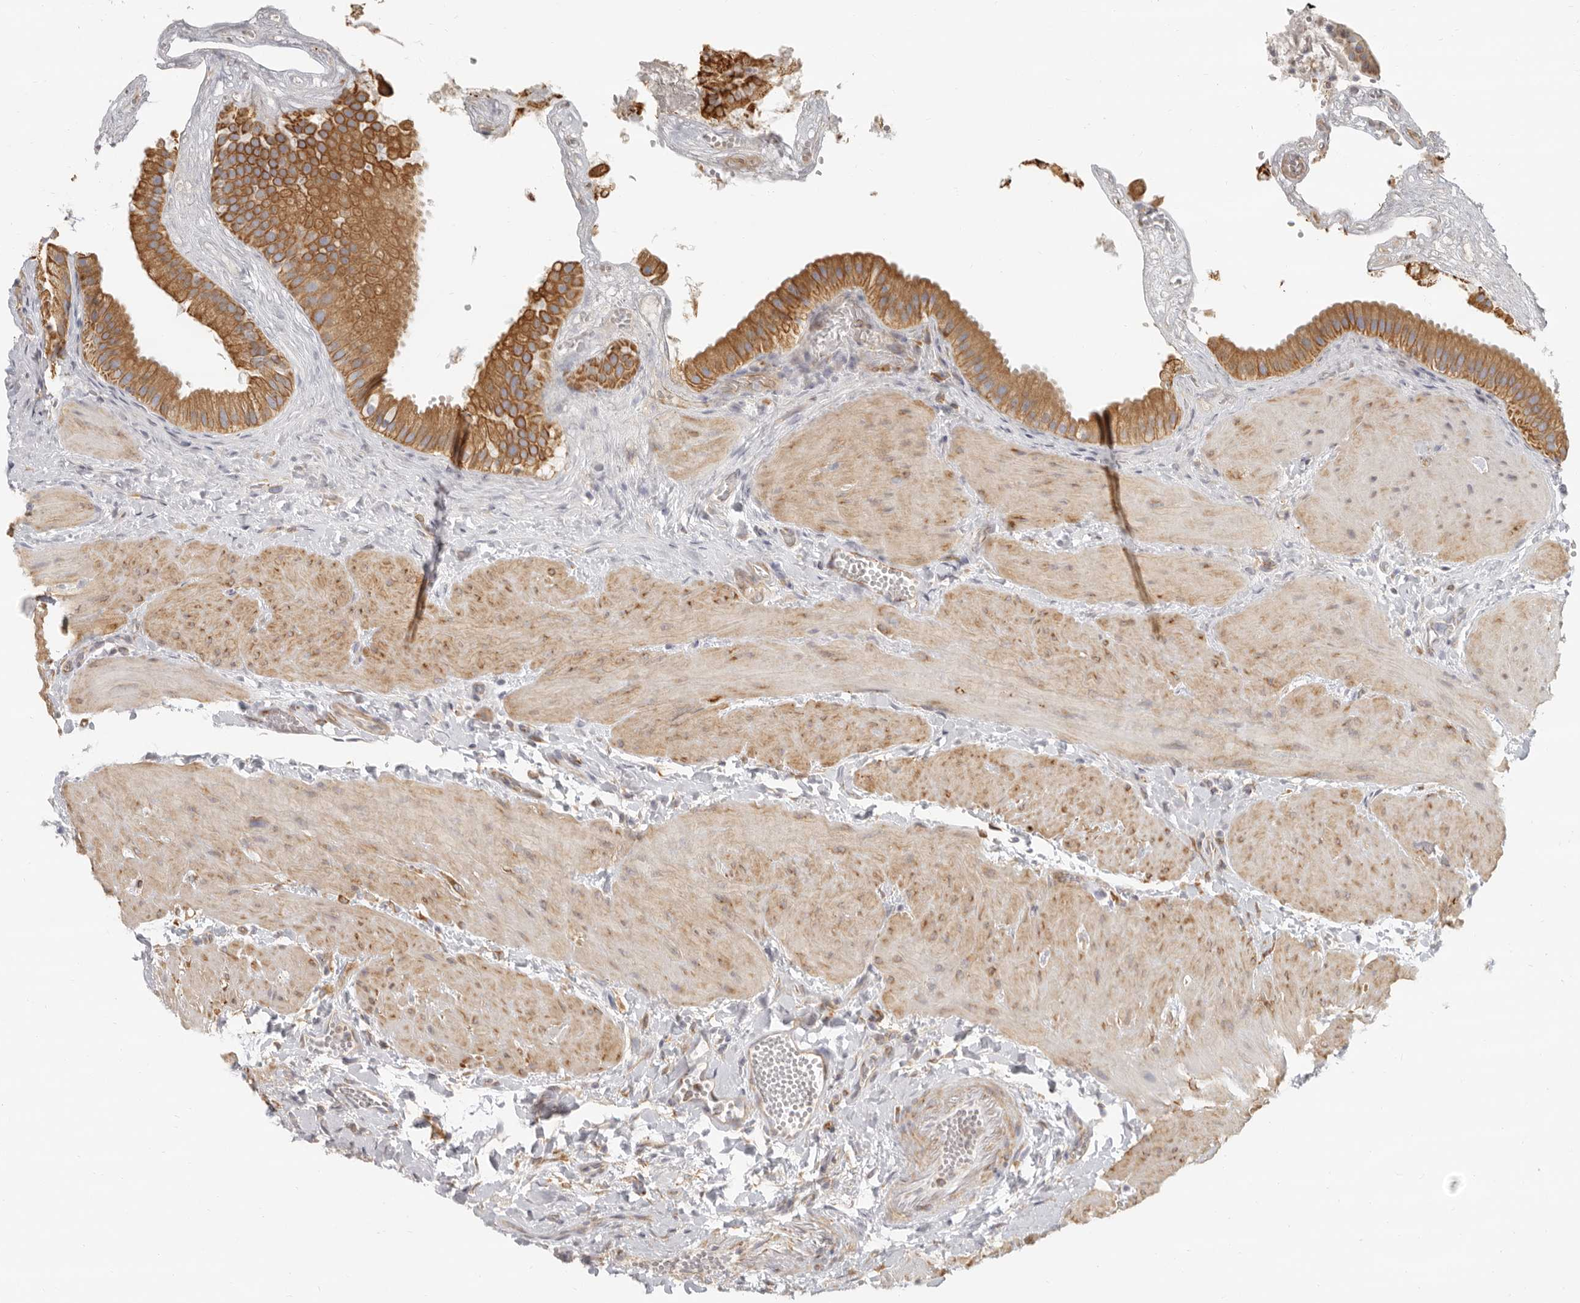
{"staining": {"intensity": "moderate", "quantity": ">75%", "location": "cytoplasmic/membranous"}, "tissue": "gallbladder", "cell_type": "Glandular cells", "image_type": "normal", "snomed": [{"axis": "morphology", "description": "Normal tissue, NOS"}, {"axis": "topography", "description": "Gallbladder"}], "caption": "Human gallbladder stained with a brown dye displays moderate cytoplasmic/membranous positive staining in about >75% of glandular cells.", "gene": "NIBAN1", "patient": {"sex": "male", "age": 55}}